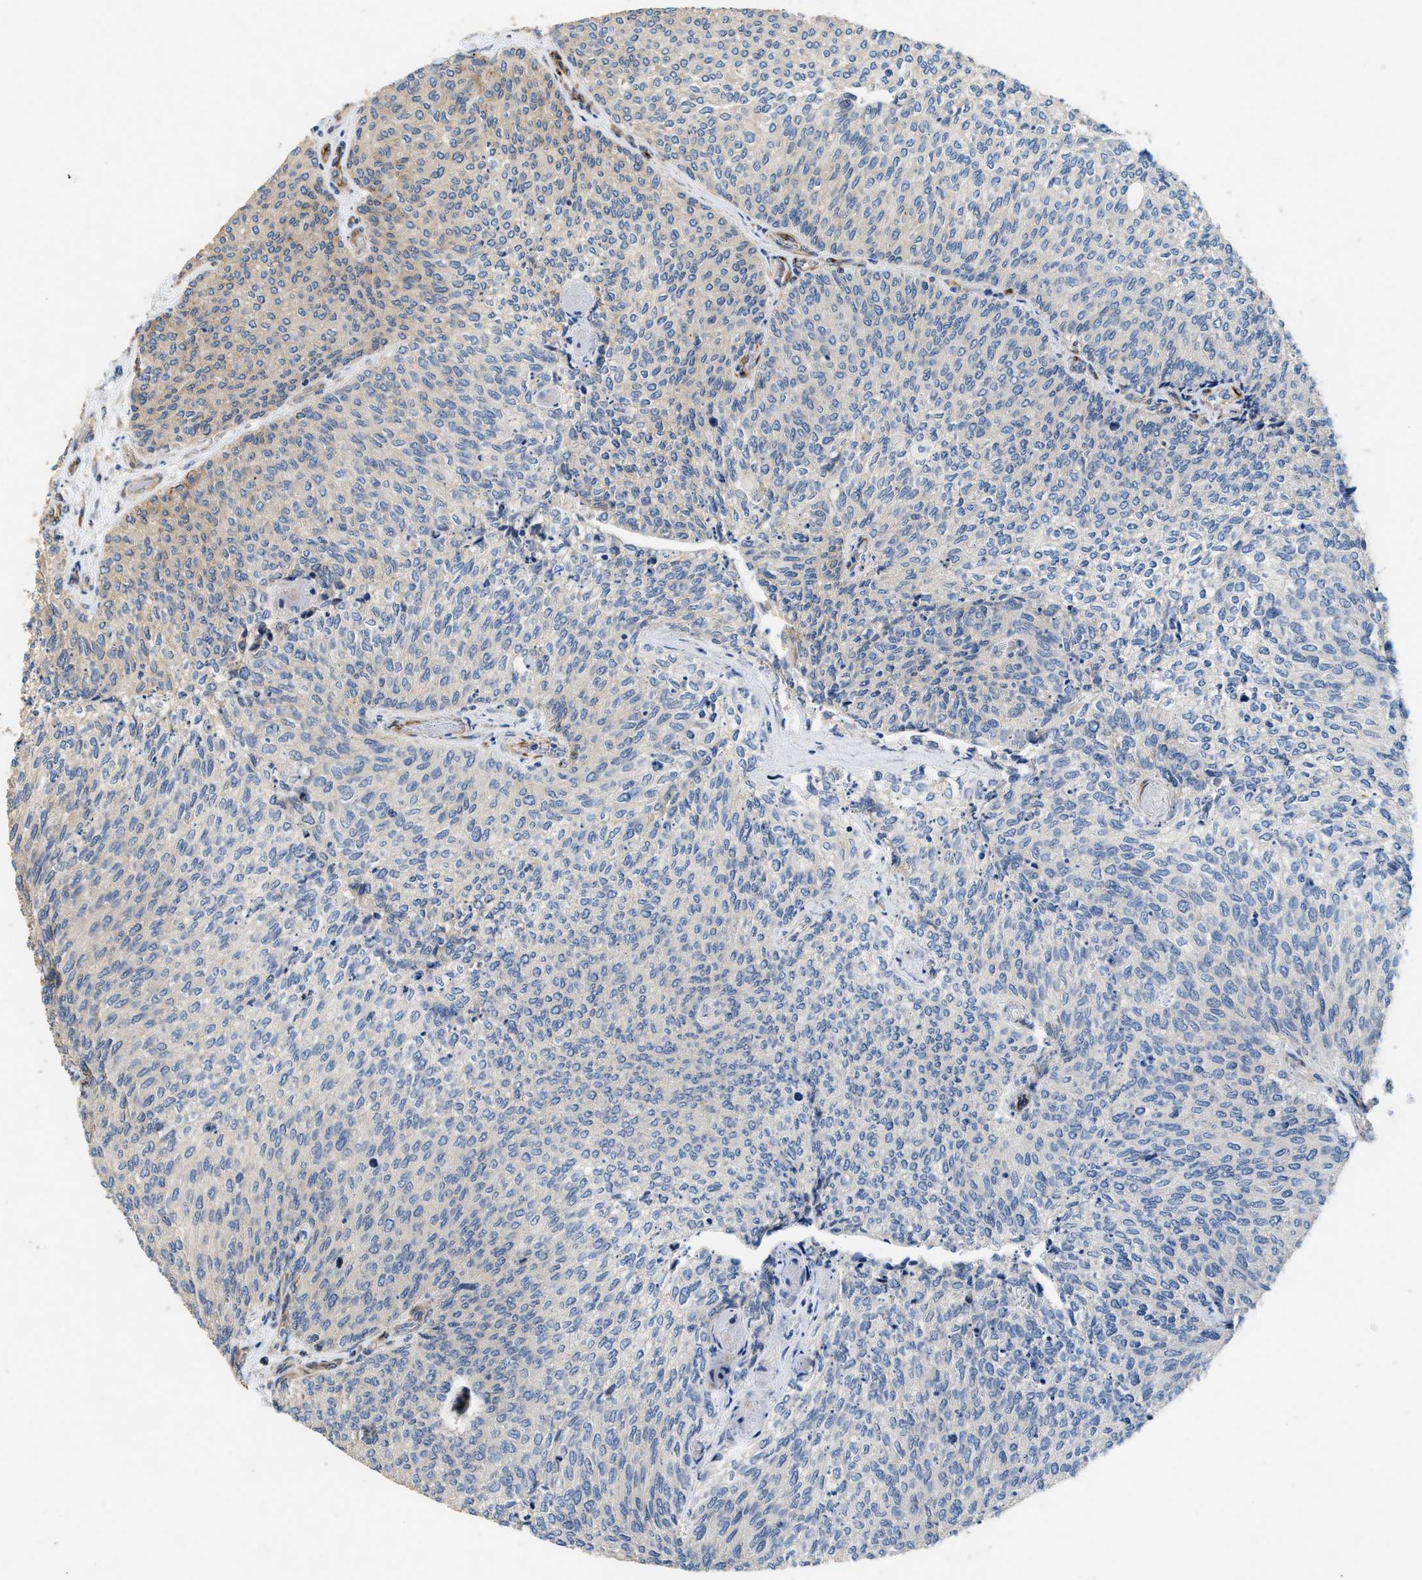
{"staining": {"intensity": "negative", "quantity": "none", "location": "none"}, "tissue": "urothelial cancer", "cell_type": "Tumor cells", "image_type": "cancer", "snomed": [{"axis": "morphology", "description": "Urothelial carcinoma, Low grade"}, {"axis": "topography", "description": "Urinary bladder"}], "caption": "Immunohistochemical staining of low-grade urothelial carcinoma displays no significant positivity in tumor cells.", "gene": "IL17RC", "patient": {"sex": "female", "age": 79}}